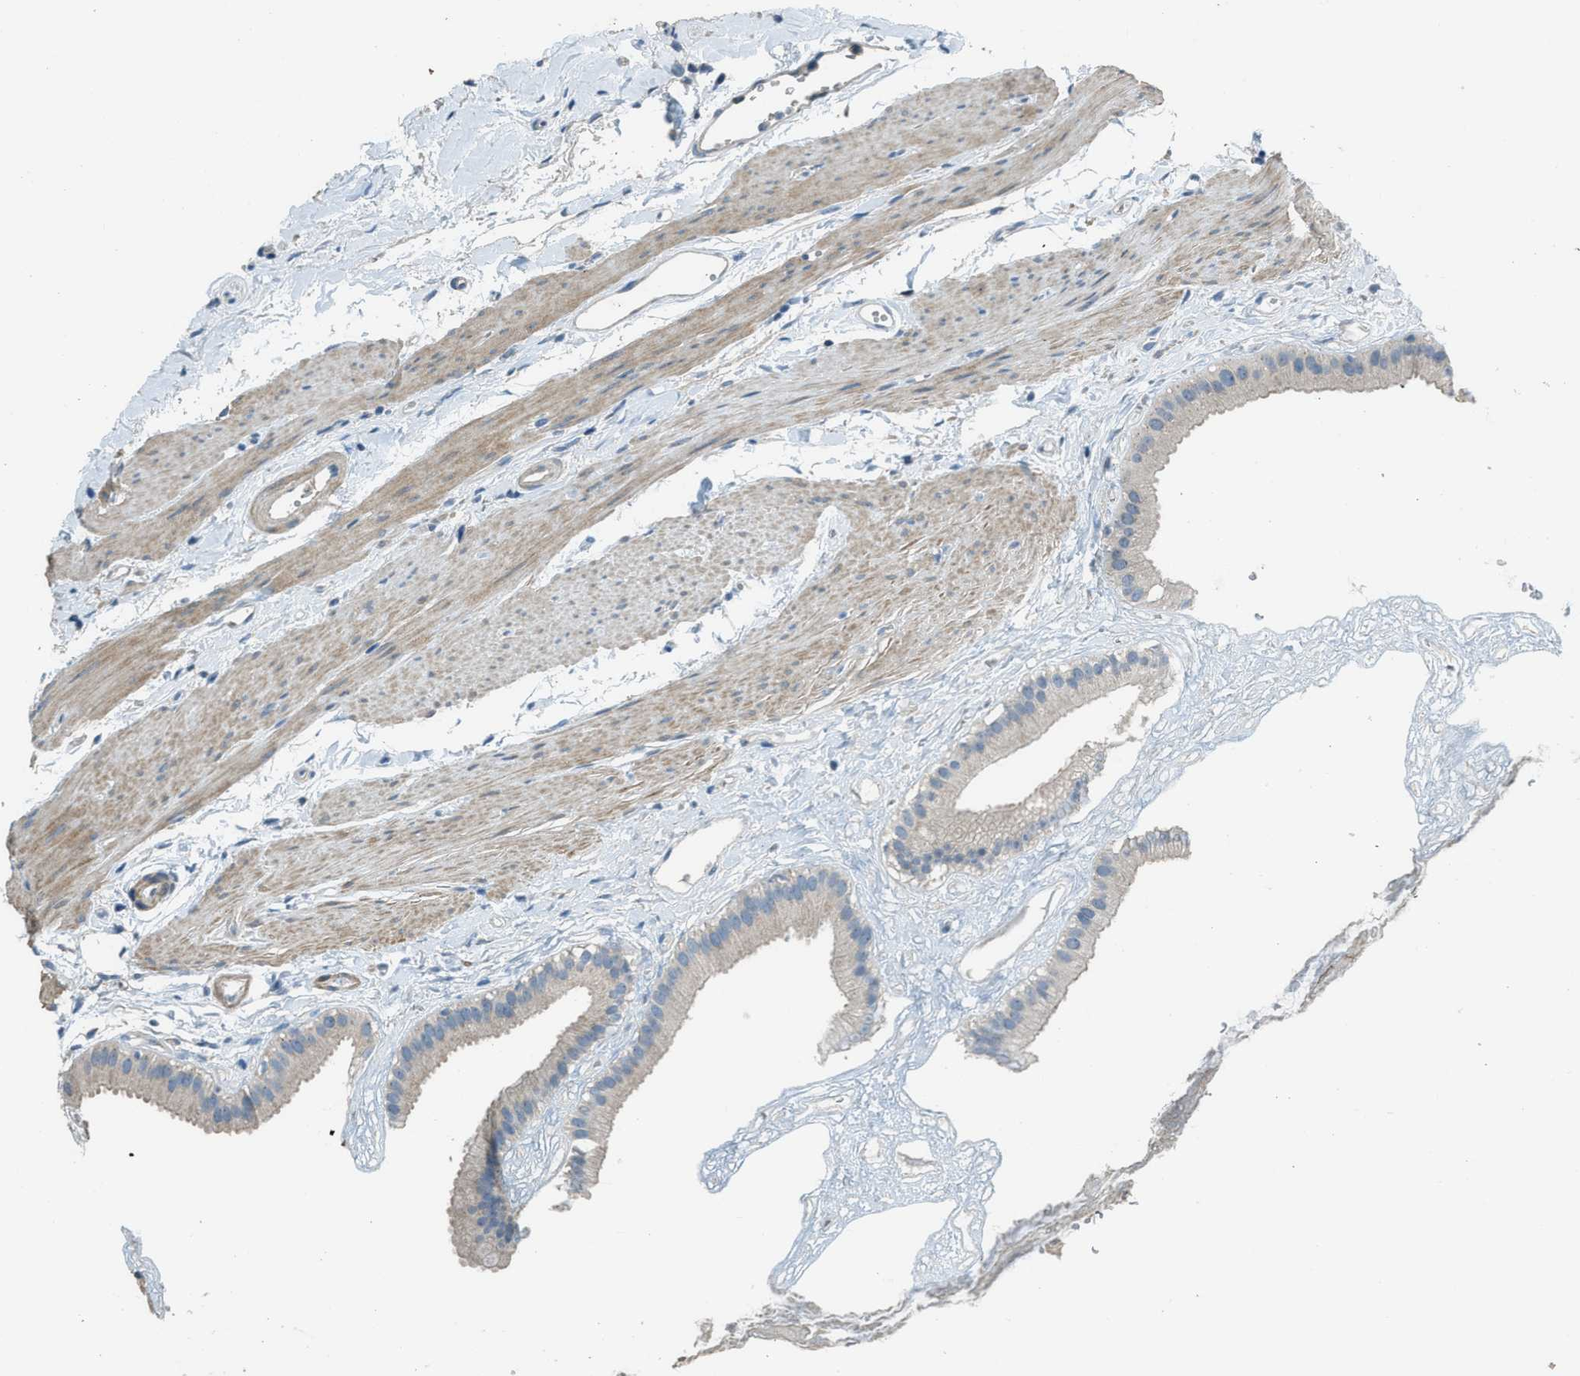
{"staining": {"intensity": "weak", "quantity": ">75%", "location": "cytoplasmic/membranous"}, "tissue": "gallbladder", "cell_type": "Glandular cells", "image_type": "normal", "snomed": [{"axis": "morphology", "description": "Normal tissue, NOS"}, {"axis": "topography", "description": "Gallbladder"}], "caption": "Immunohistochemistry (IHC) of normal human gallbladder reveals low levels of weak cytoplasmic/membranous expression in about >75% of glandular cells. (DAB (3,3'-diaminobenzidine) IHC, brown staining for protein, blue staining for nuclei).", "gene": "TIMD4", "patient": {"sex": "female", "age": 64}}